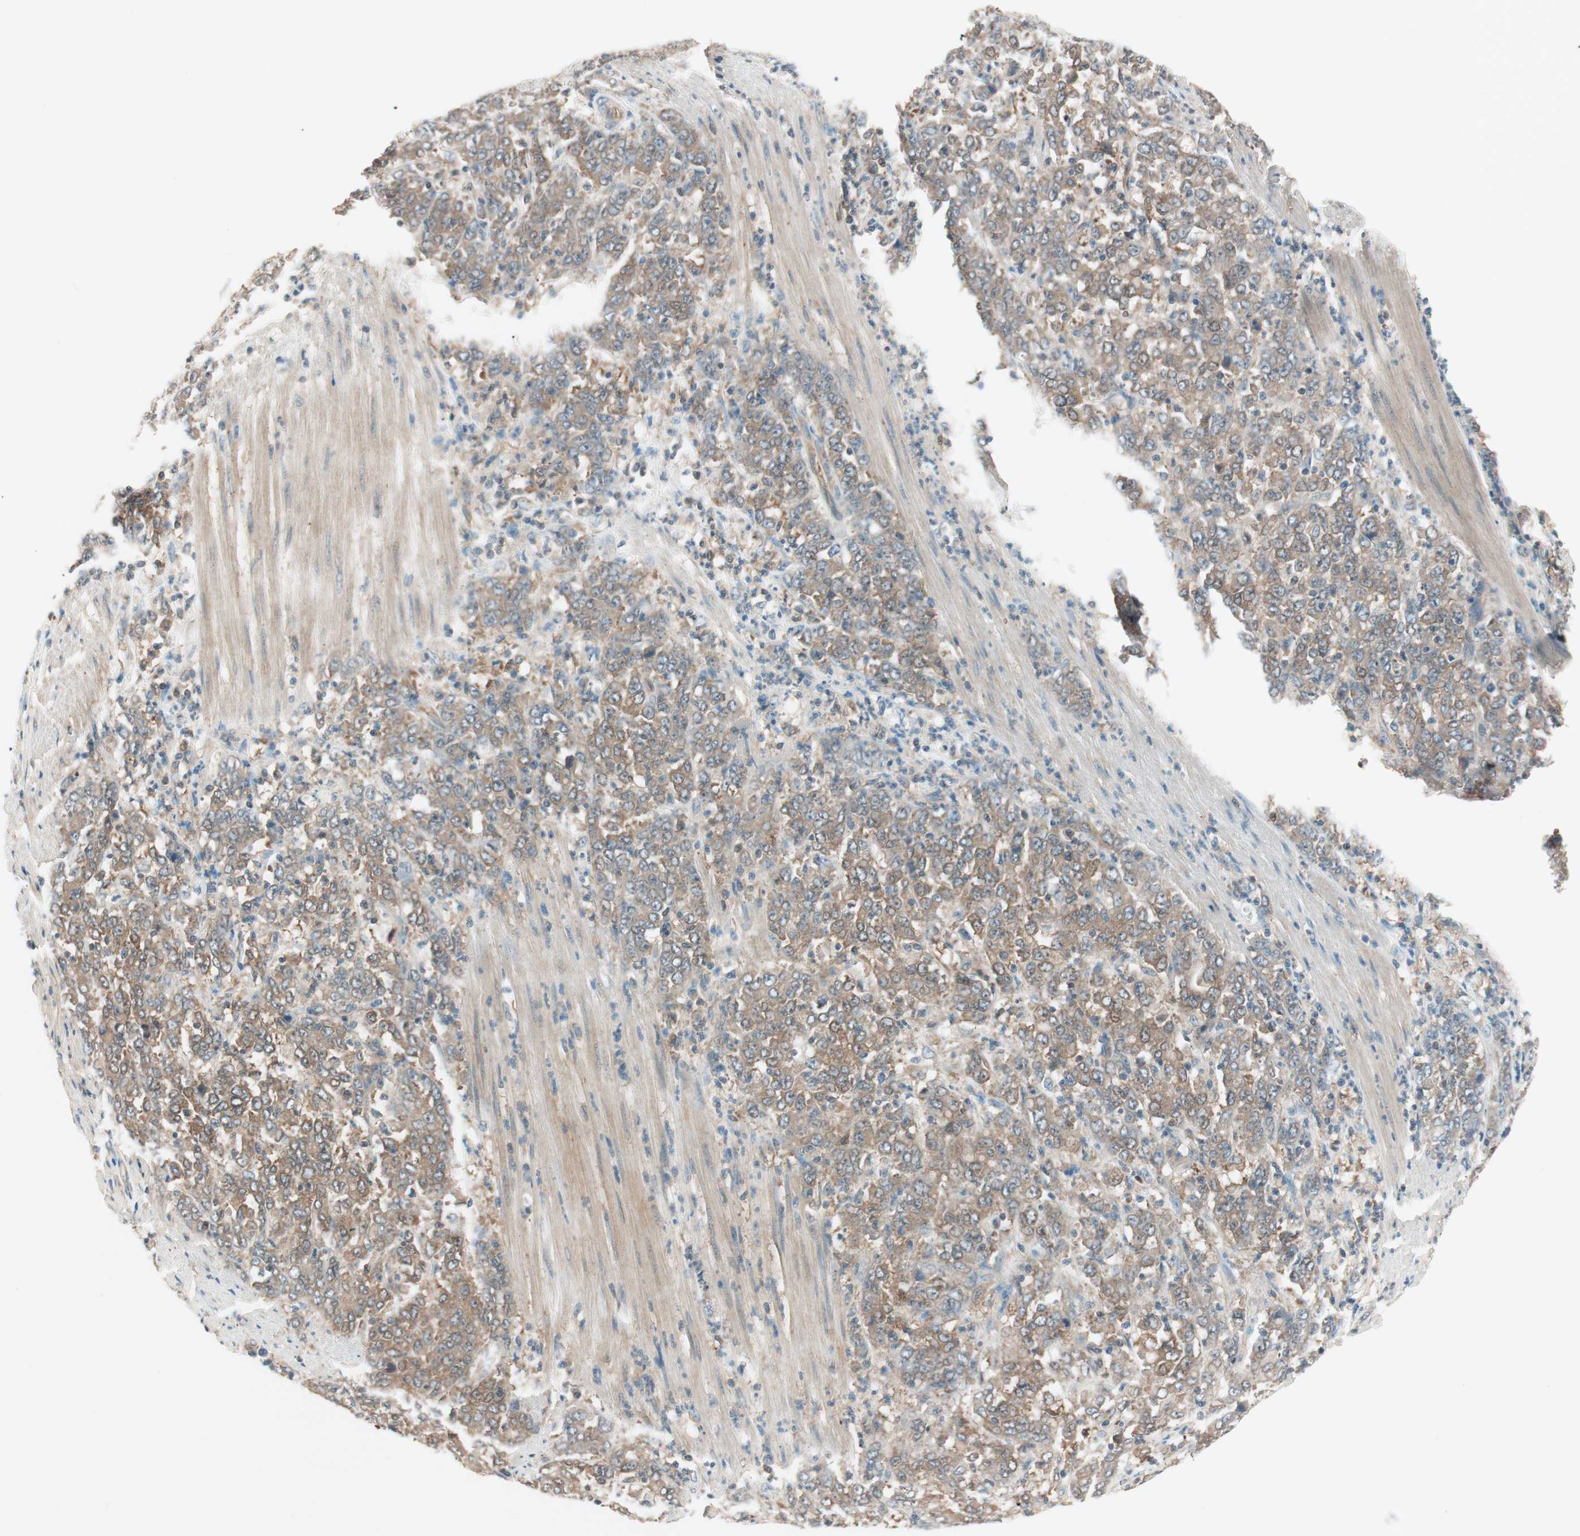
{"staining": {"intensity": "weak", "quantity": ">75%", "location": "cytoplasmic/membranous"}, "tissue": "stomach cancer", "cell_type": "Tumor cells", "image_type": "cancer", "snomed": [{"axis": "morphology", "description": "Adenocarcinoma, NOS"}, {"axis": "topography", "description": "Stomach, lower"}], "caption": "Immunohistochemical staining of stomach cancer demonstrates low levels of weak cytoplasmic/membranous positivity in about >75% of tumor cells.", "gene": "GALT", "patient": {"sex": "female", "age": 71}}